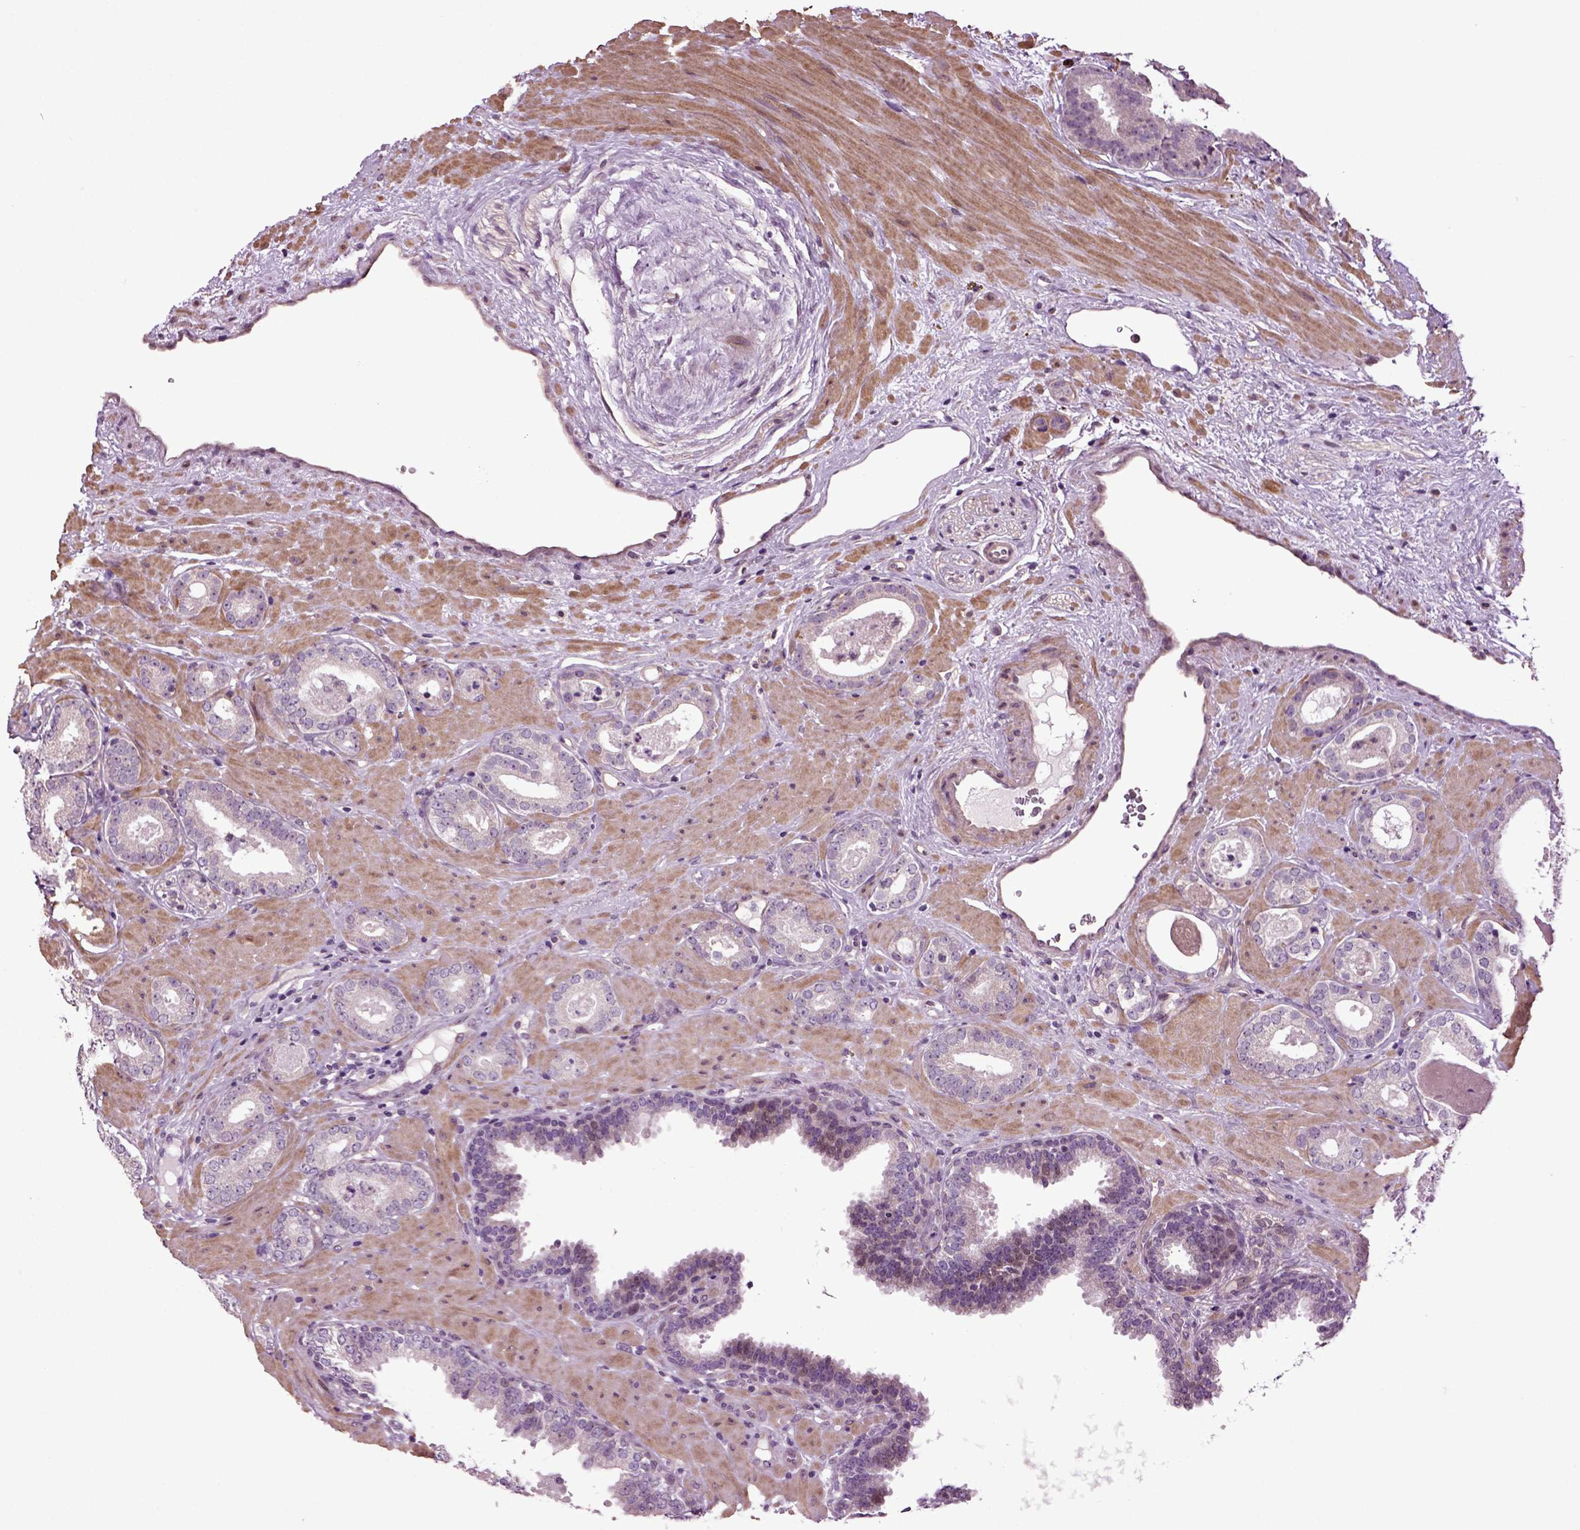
{"staining": {"intensity": "negative", "quantity": "none", "location": "none"}, "tissue": "prostate cancer", "cell_type": "Tumor cells", "image_type": "cancer", "snomed": [{"axis": "morphology", "description": "Adenocarcinoma, Low grade"}, {"axis": "topography", "description": "Prostate"}], "caption": "Tumor cells are negative for brown protein staining in prostate cancer. (IHC, brightfield microscopy, high magnification).", "gene": "HAGHL", "patient": {"sex": "male", "age": 60}}